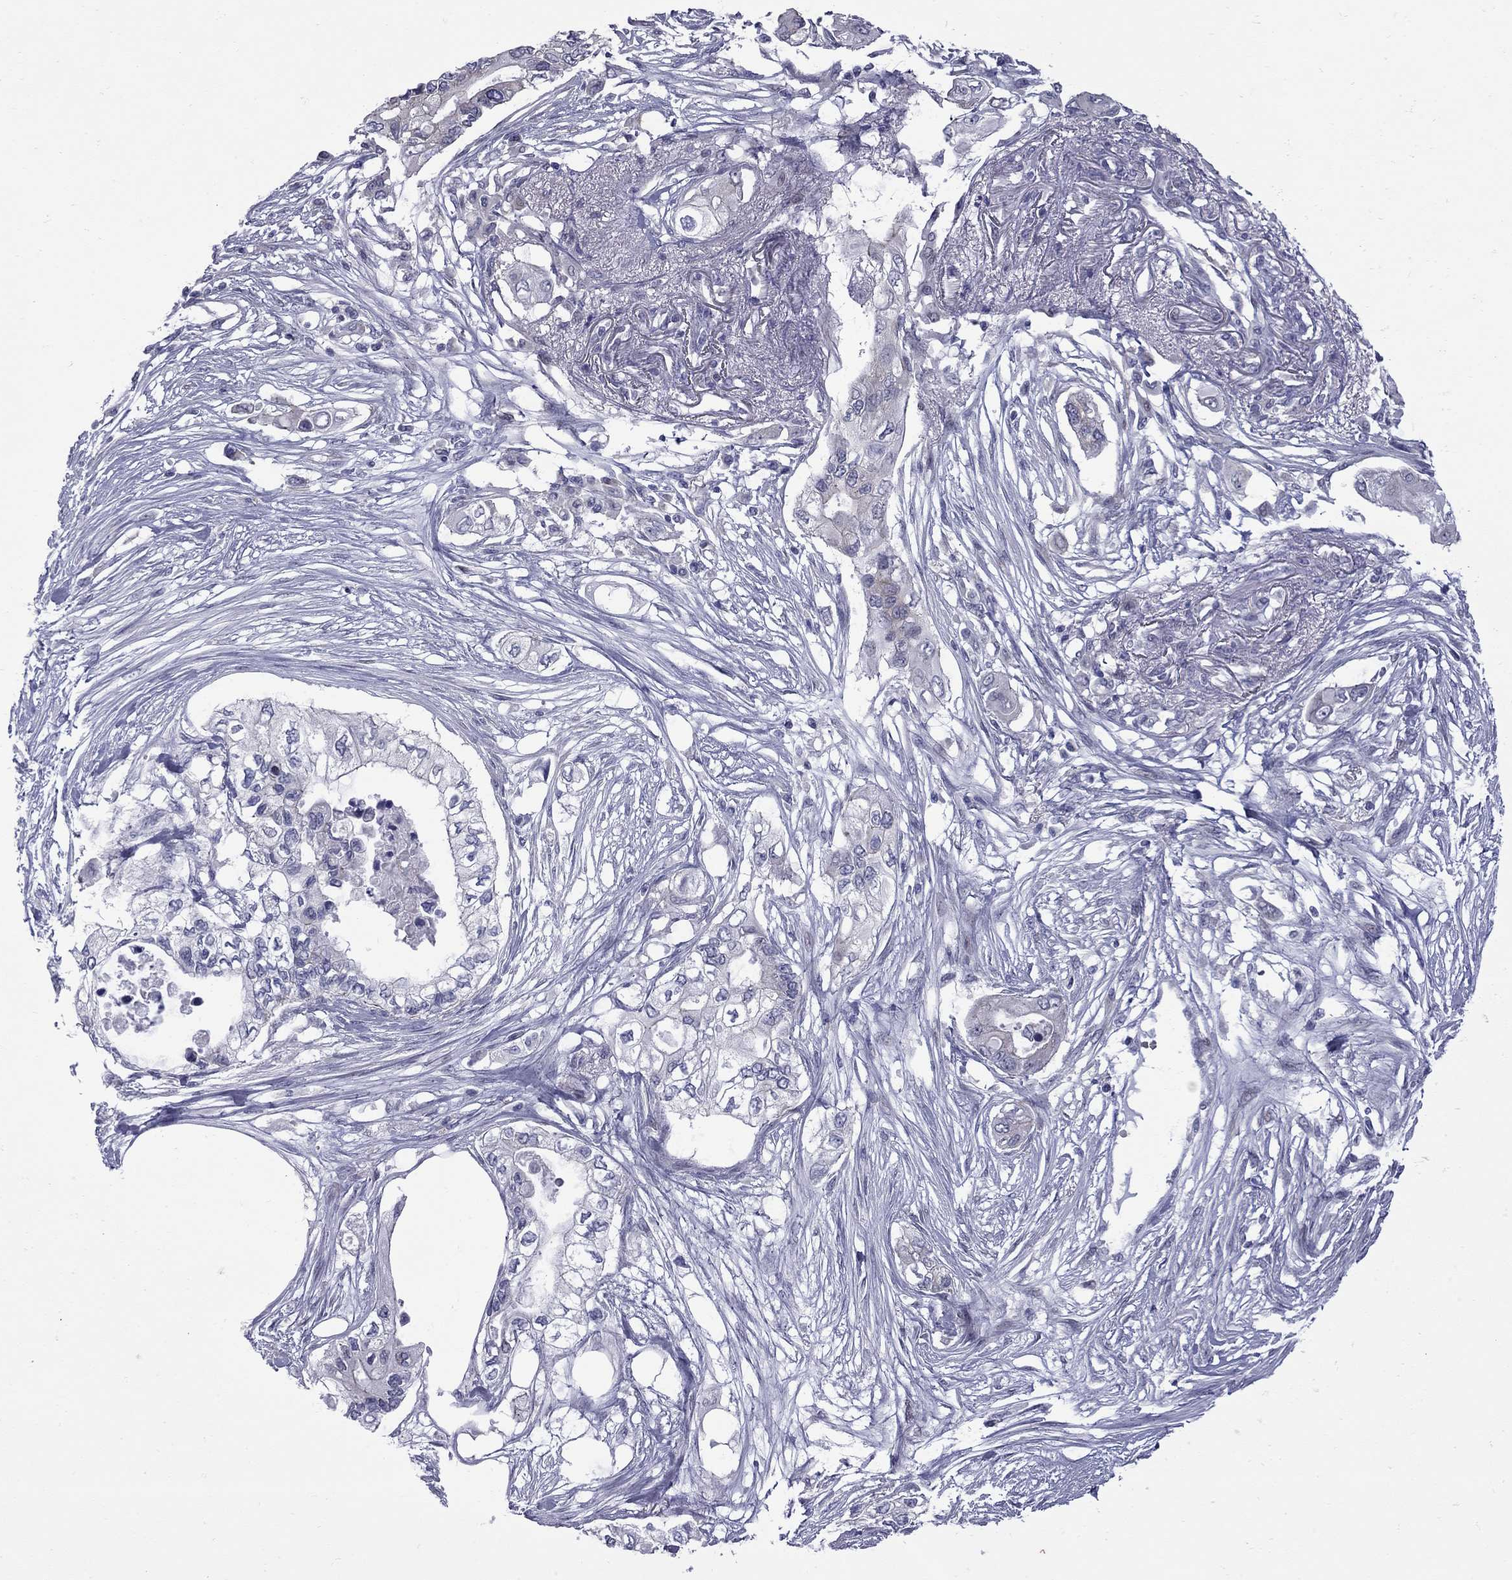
{"staining": {"intensity": "negative", "quantity": "none", "location": "none"}, "tissue": "pancreatic cancer", "cell_type": "Tumor cells", "image_type": "cancer", "snomed": [{"axis": "morphology", "description": "Adenocarcinoma, NOS"}, {"axis": "topography", "description": "Pancreas"}], "caption": "There is no significant positivity in tumor cells of adenocarcinoma (pancreatic).", "gene": "NRARP", "patient": {"sex": "female", "age": 63}}